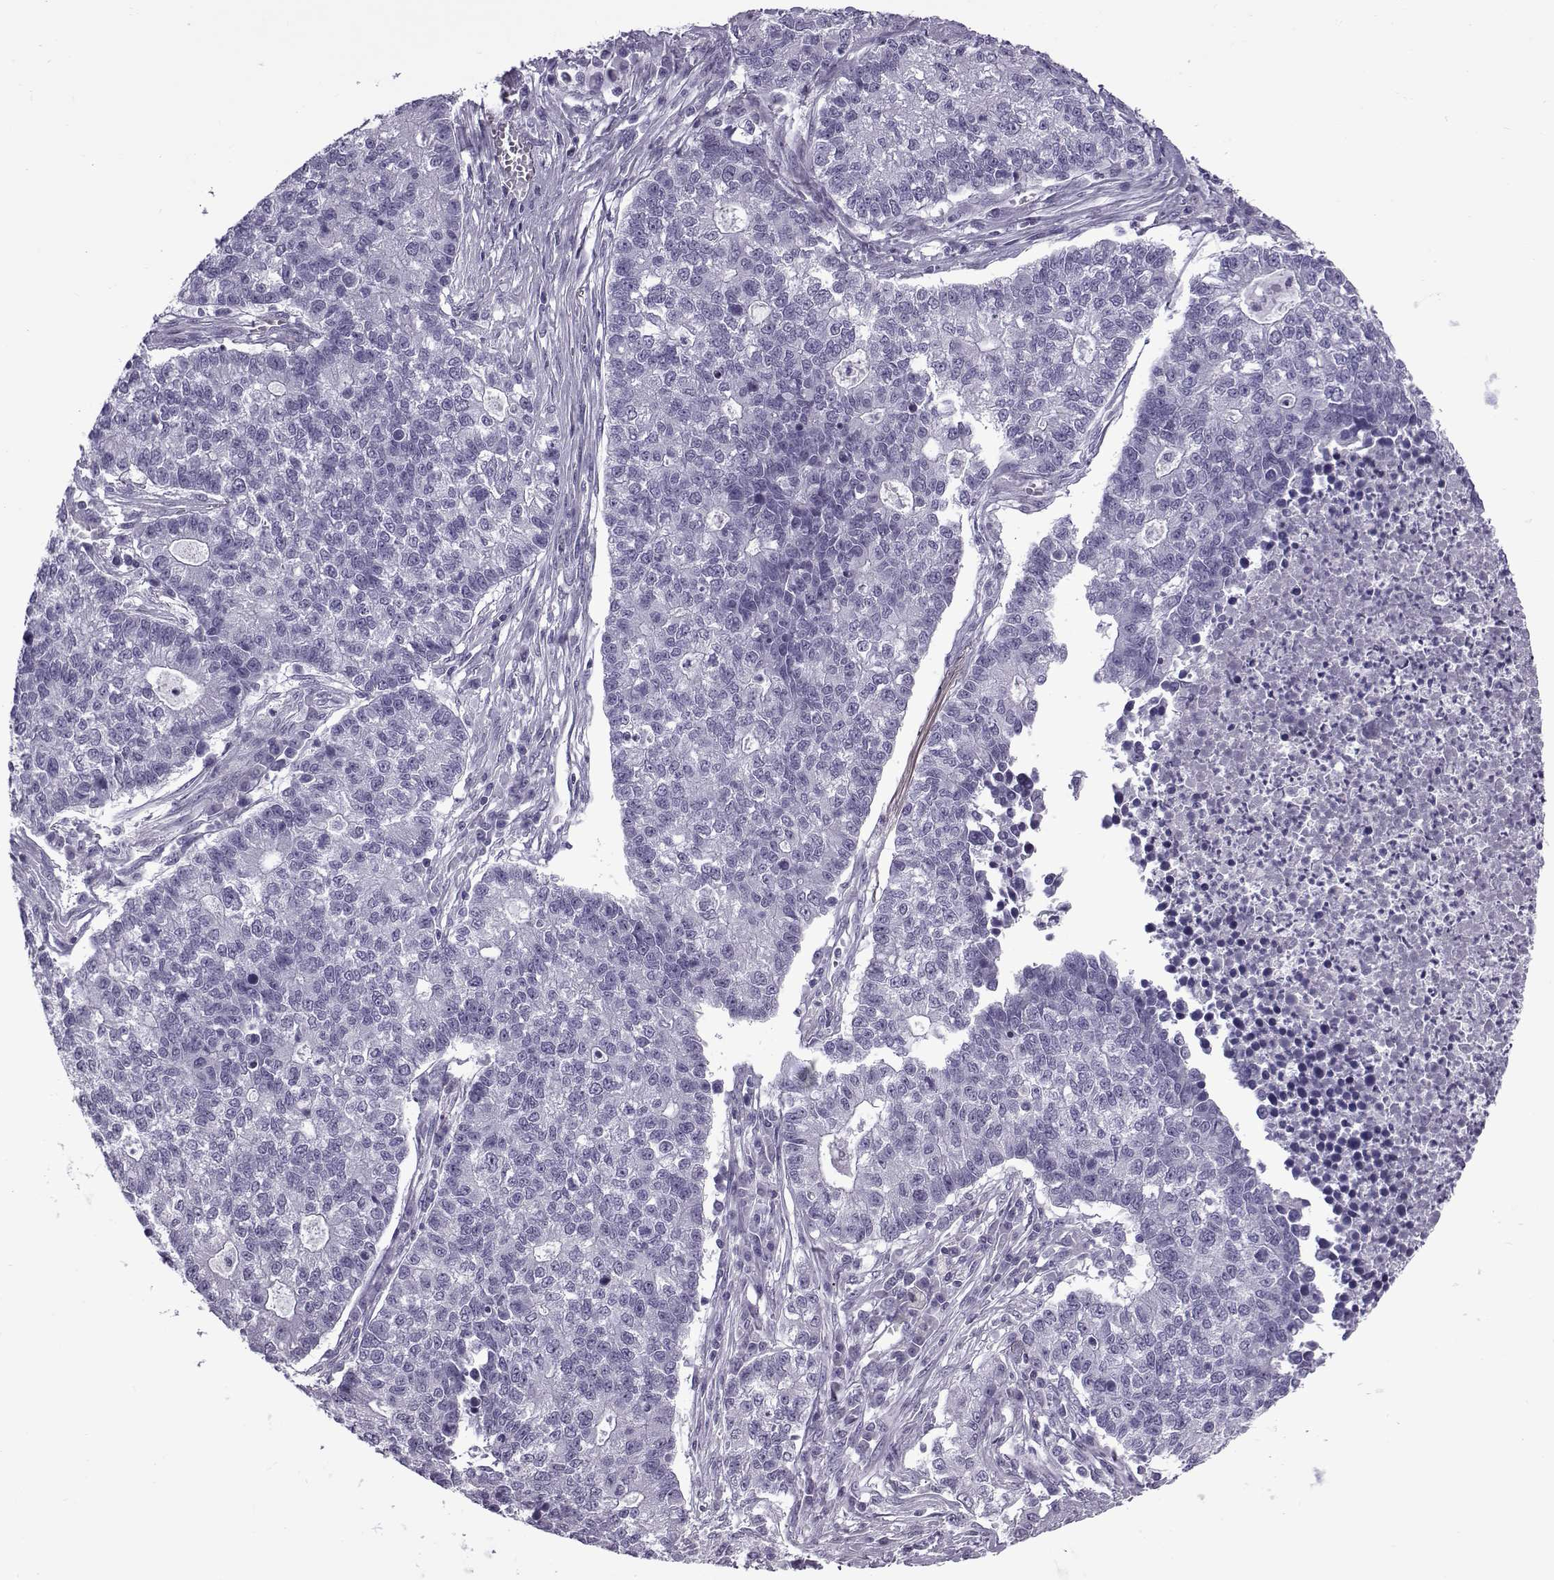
{"staining": {"intensity": "negative", "quantity": "none", "location": "none"}, "tissue": "lung cancer", "cell_type": "Tumor cells", "image_type": "cancer", "snomed": [{"axis": "morphology", "description": "Adenocarcinoma, NOS"}, {"axis": "topography", "description": "Lung"}], "caption": "There is no significant positivity in tumor cells of adenocarcinoma (lung).", "gene": "OIP5", "patient": {"sex": "male", "age": 57}}